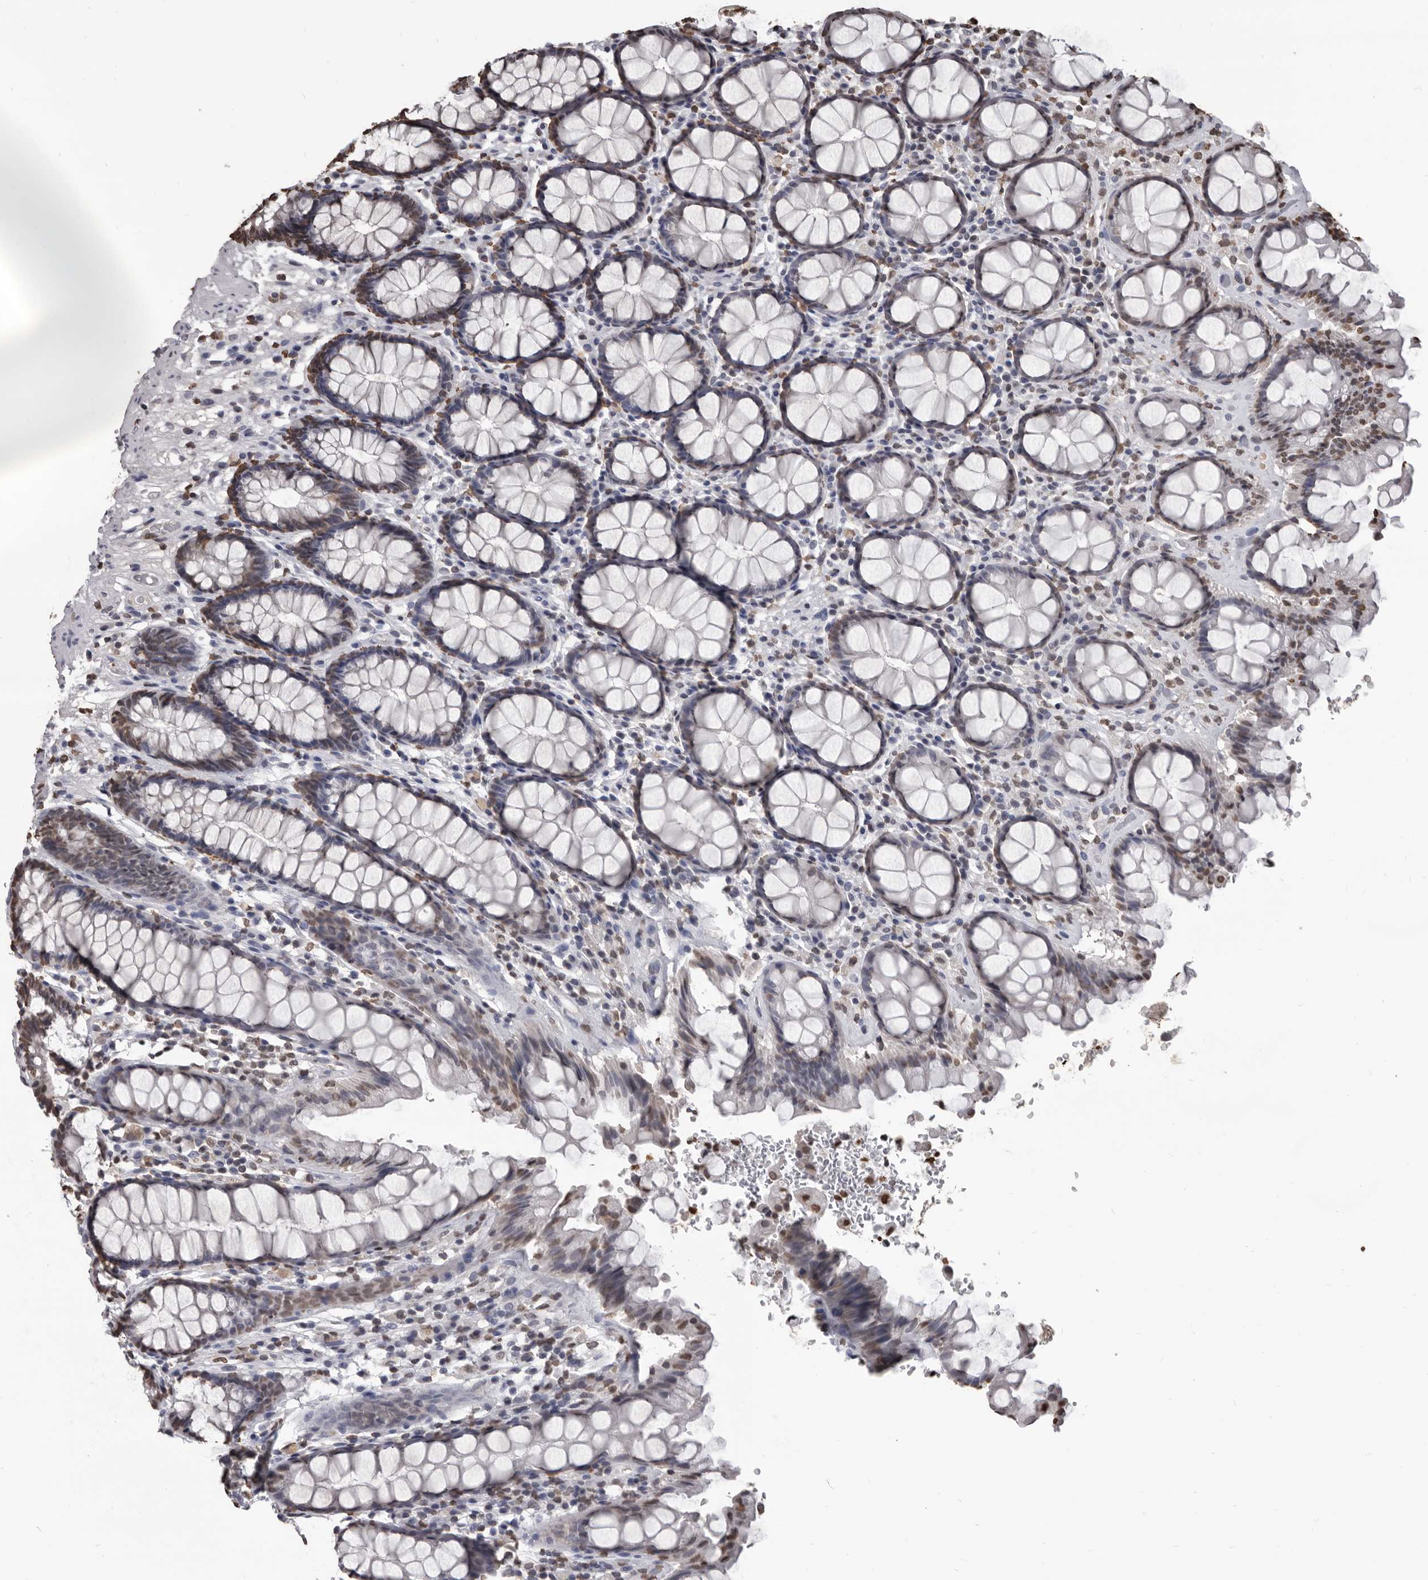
{"staining": {"intensity": "moderate", "quantity": "25%-75%", "location": "nuclear"}, "tissue": "rectum", "cell_type": "Glandular cells", "image_type": "normal", "snomed": [{"axis": "morphology", "description": "Normal tissue, NOS"}, {"axis": "topography", "description": "Rectum"}], "caption": "Rectum stained with a protein marker demonstrates moderate staining in glandular cells.", "gene": "AHR", "patient": {"sex": "male", "age": 64}}